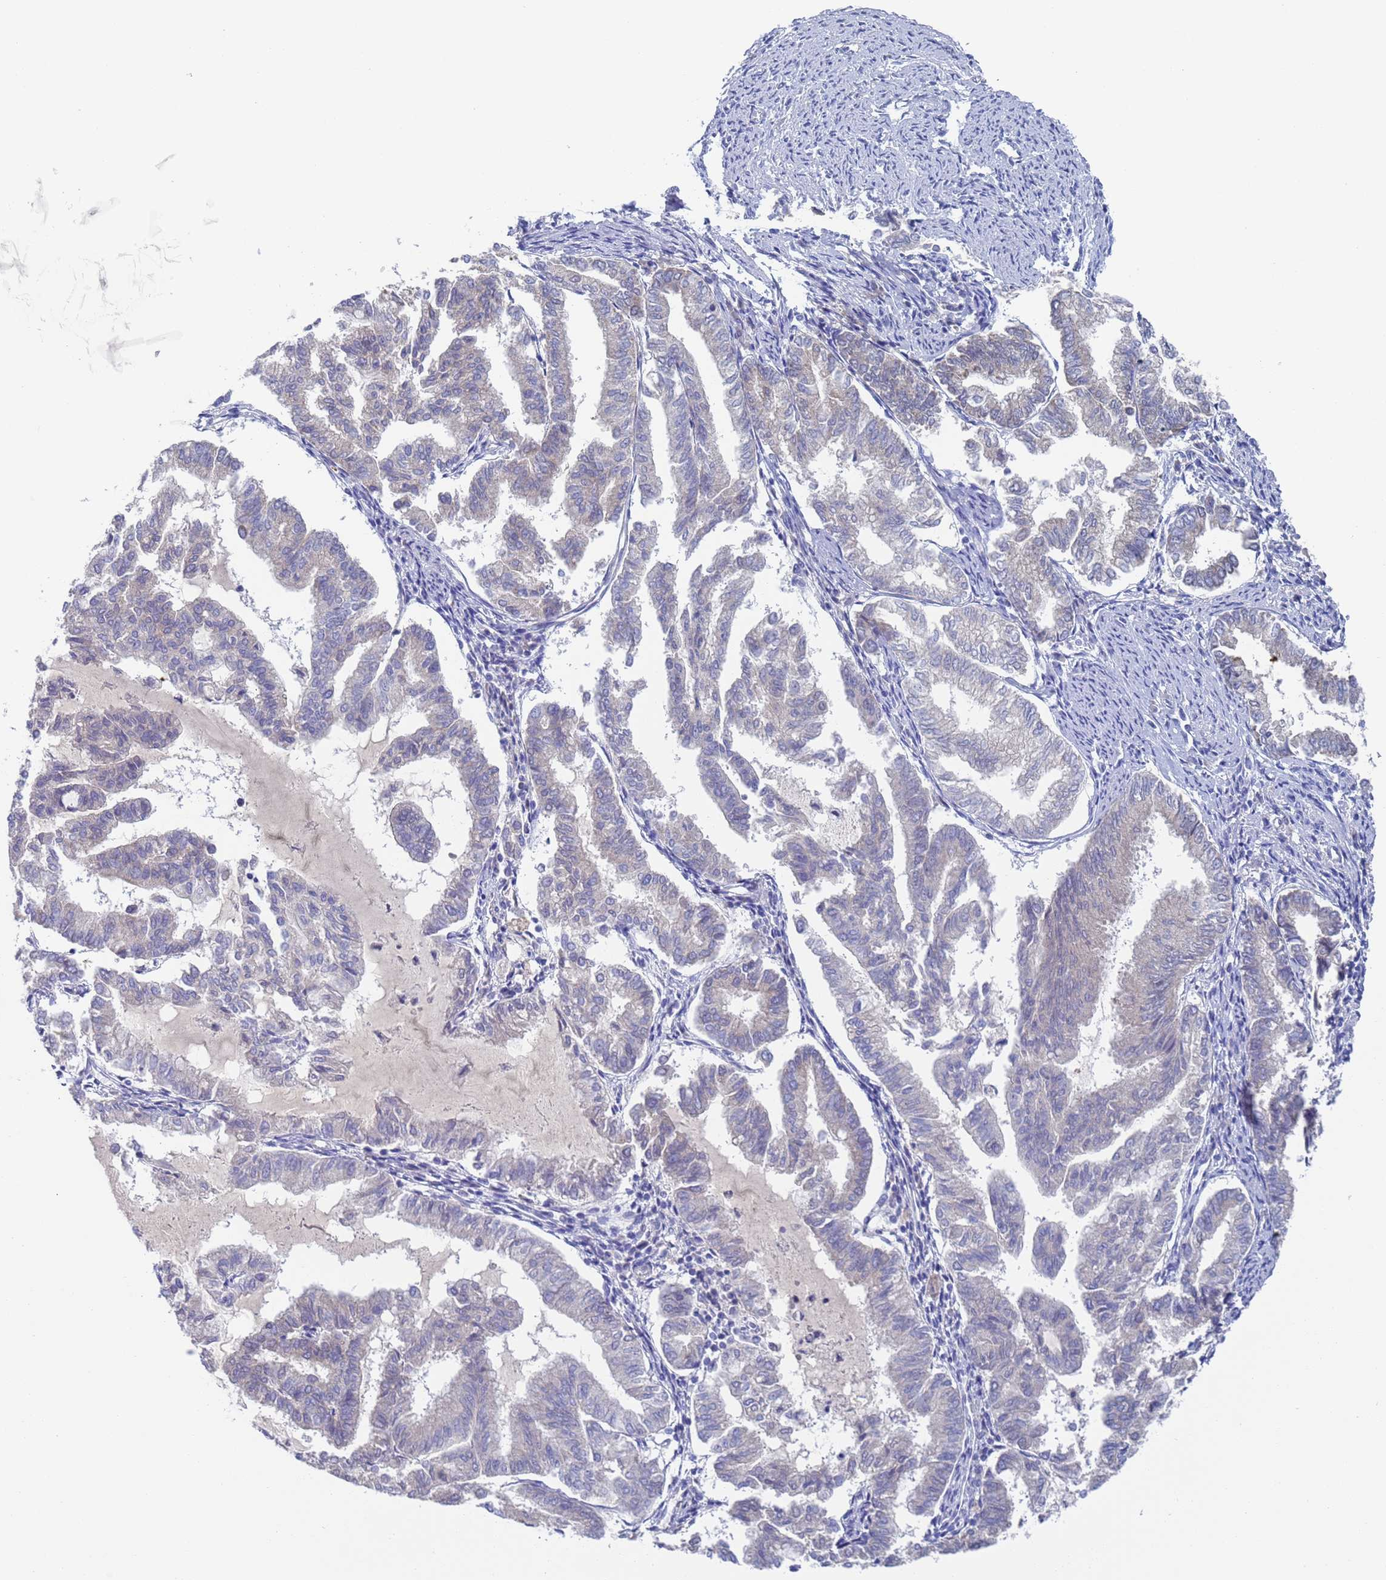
{"staining": {"intensity": "negative", "quantity": "none", "location": "none"}, "tissue": "endometrial cancer", "cell_type": "Tumor cells", "image_type": "cancer", "snomed": [{"axis": "morphology", "description": "Adenocarcinoma, NOS"}, {"axis": "topography", "description": "Endometrium"}], "caption": "DAB immunohistochemical staining of human endometrial cancer shows no significant staining in tumor cells.", "gene": "PET117", "patient": {"sex": "female", "age": 79}}